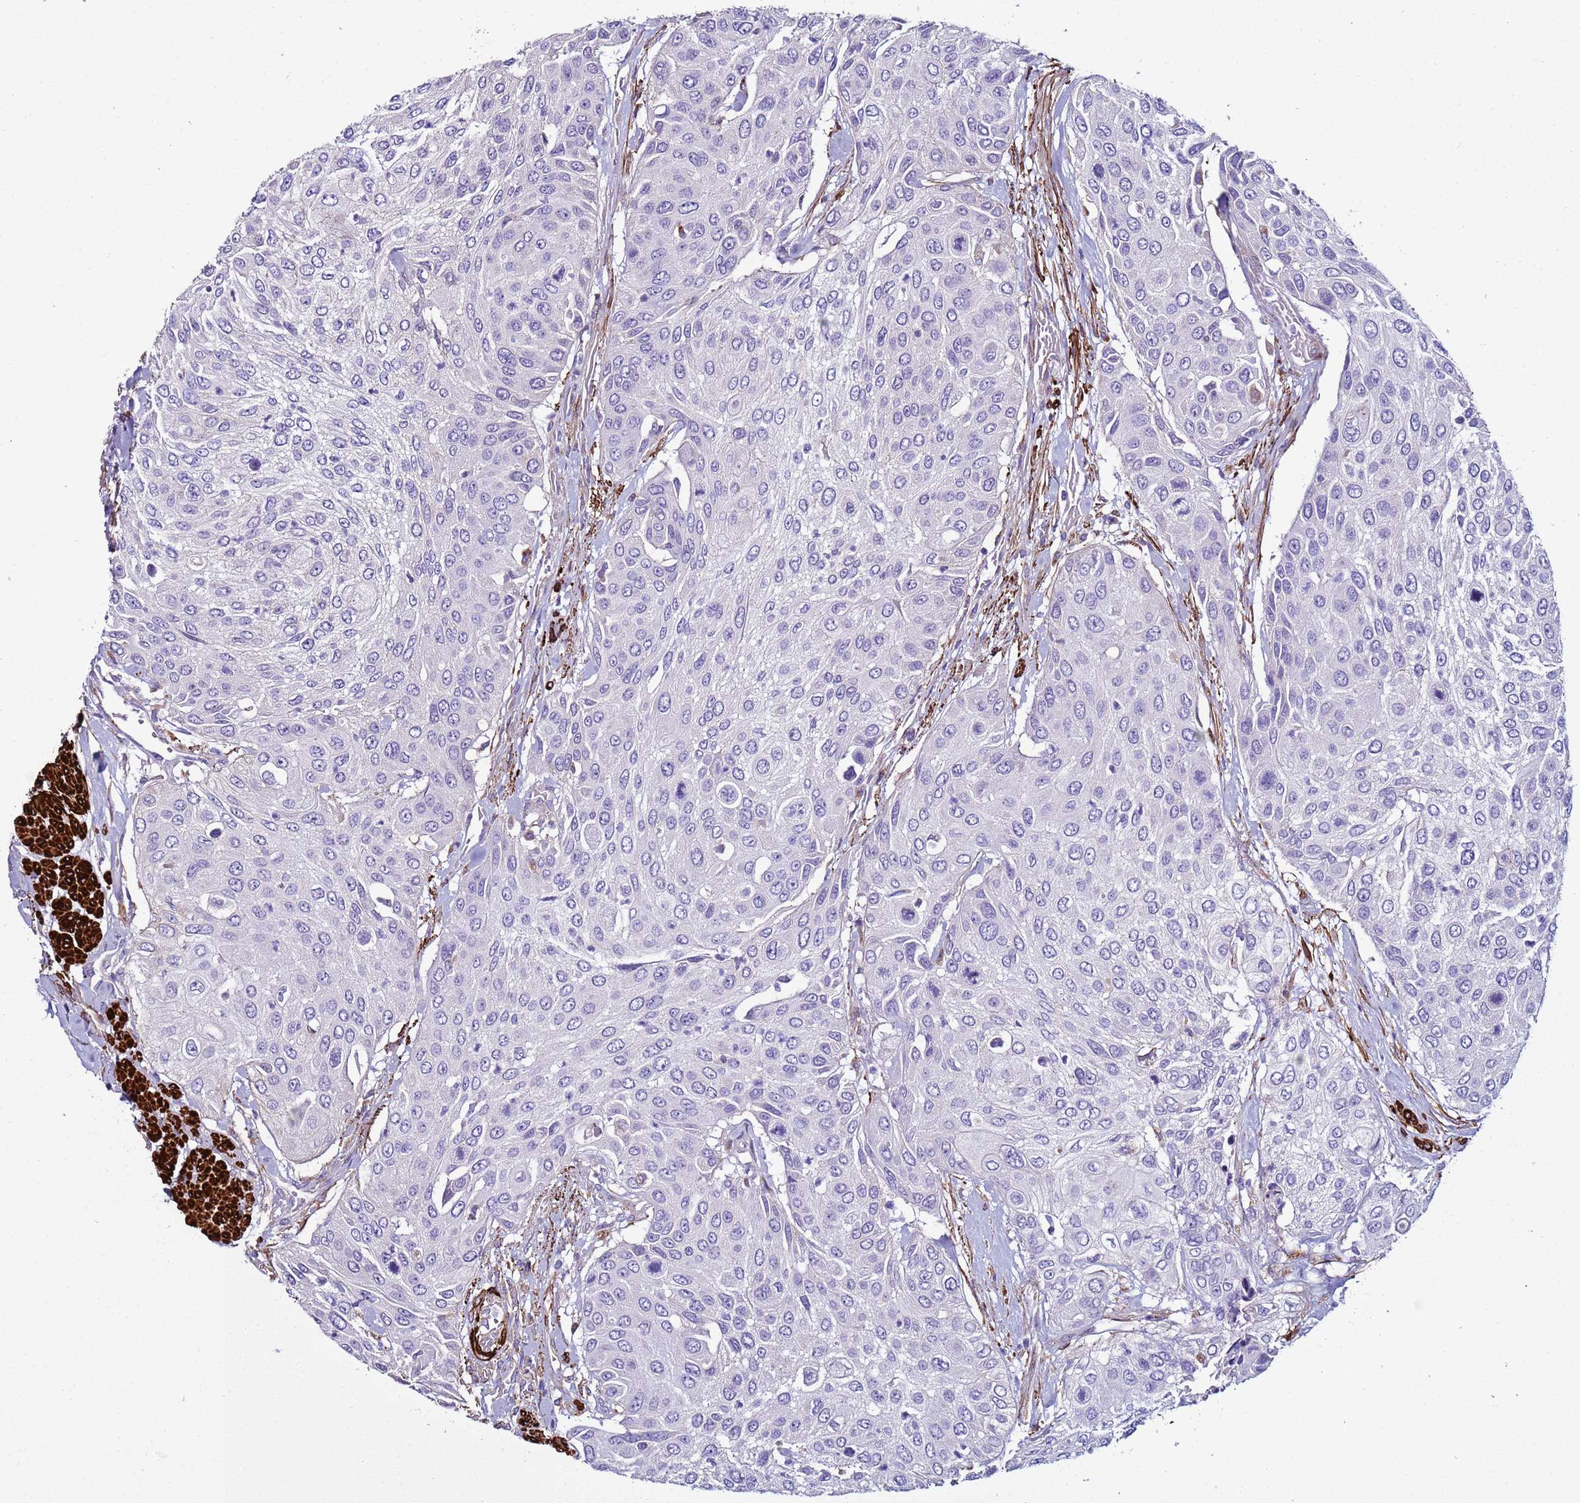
{"staining": {"intensity": "negative", "quantity": "none", "location": "none"}, "tissue": "urothelial cancer", "cell_type": "Tumor cells", "image_type": "cancer", "snomed": [{"axis": "morphology", "description": "Urothelial carcinoma, High grade"}, {"axis": "topography", "description": "Urinary bladder"}], "caption": "High-grade urothelial carcinoma stained for a protein using immunohistochemistry (IHC) exhibits no positivity tumor cells.", "gene": "RABL2B", "patient": {"sex": "female", "age": 79}}